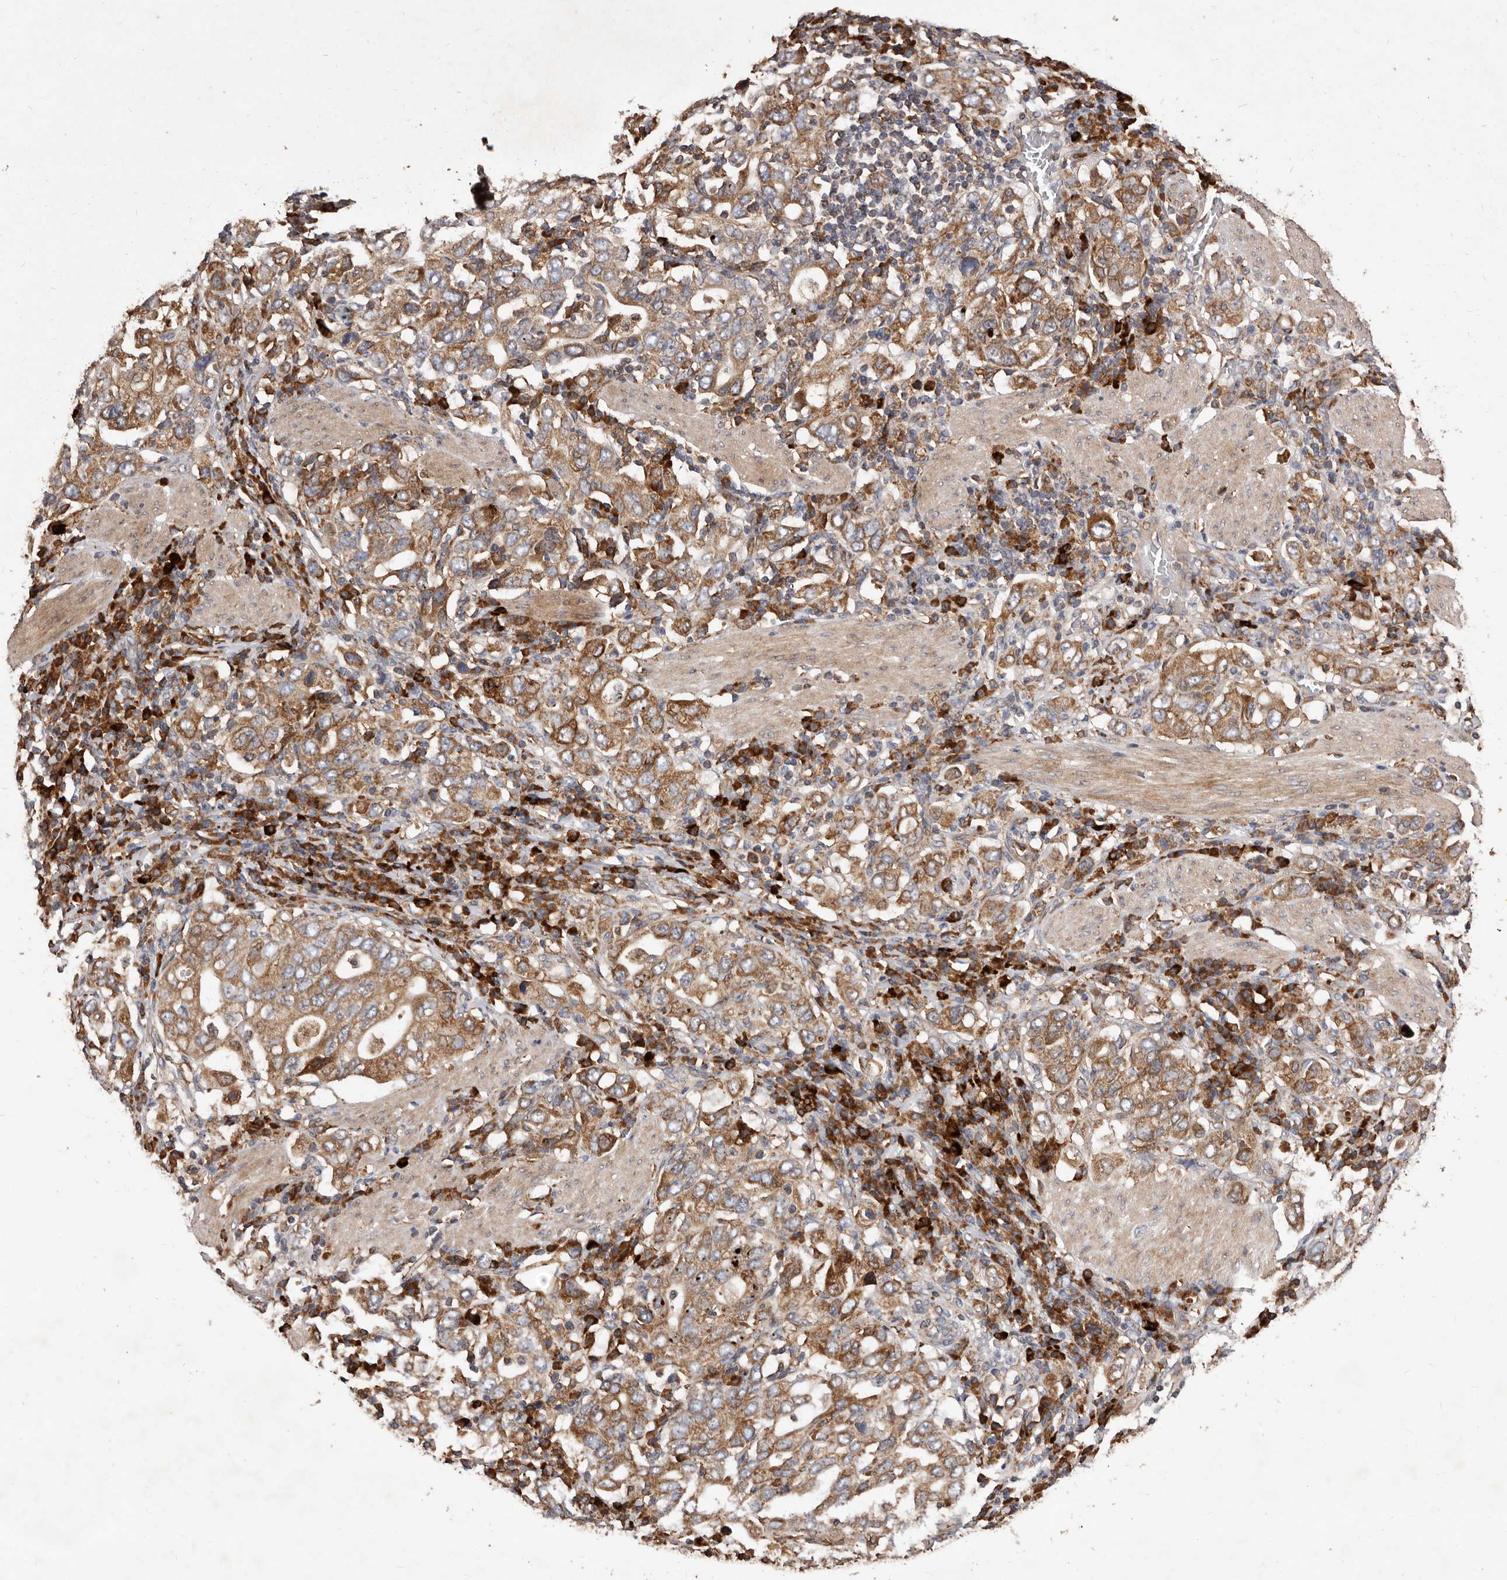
{"staining": {"intensity": "moderate", "quantity": ">75%", "location": "cytoplasmic/membranous"}, "tissue": "stomach cancer", "cell_type": "Tumor cells", "image_type": "cancer", "snomed": [{"axis": "morphology", "description": "Adenocarcinoma, NOS"}, {"axis": "topography", "description": "Stomach, upper"}], "caption": "Immunohistochemical staining of human stomach adenocarcinoma reveals moderate cytoplasmic/membranous protein positivity in approximately >75% of tumor cells. (brown staining indicates protein expression, while blue staining denotes nuclei).", "gene": "STEAP2", "patient": {"sex": "male", "age": 62}}